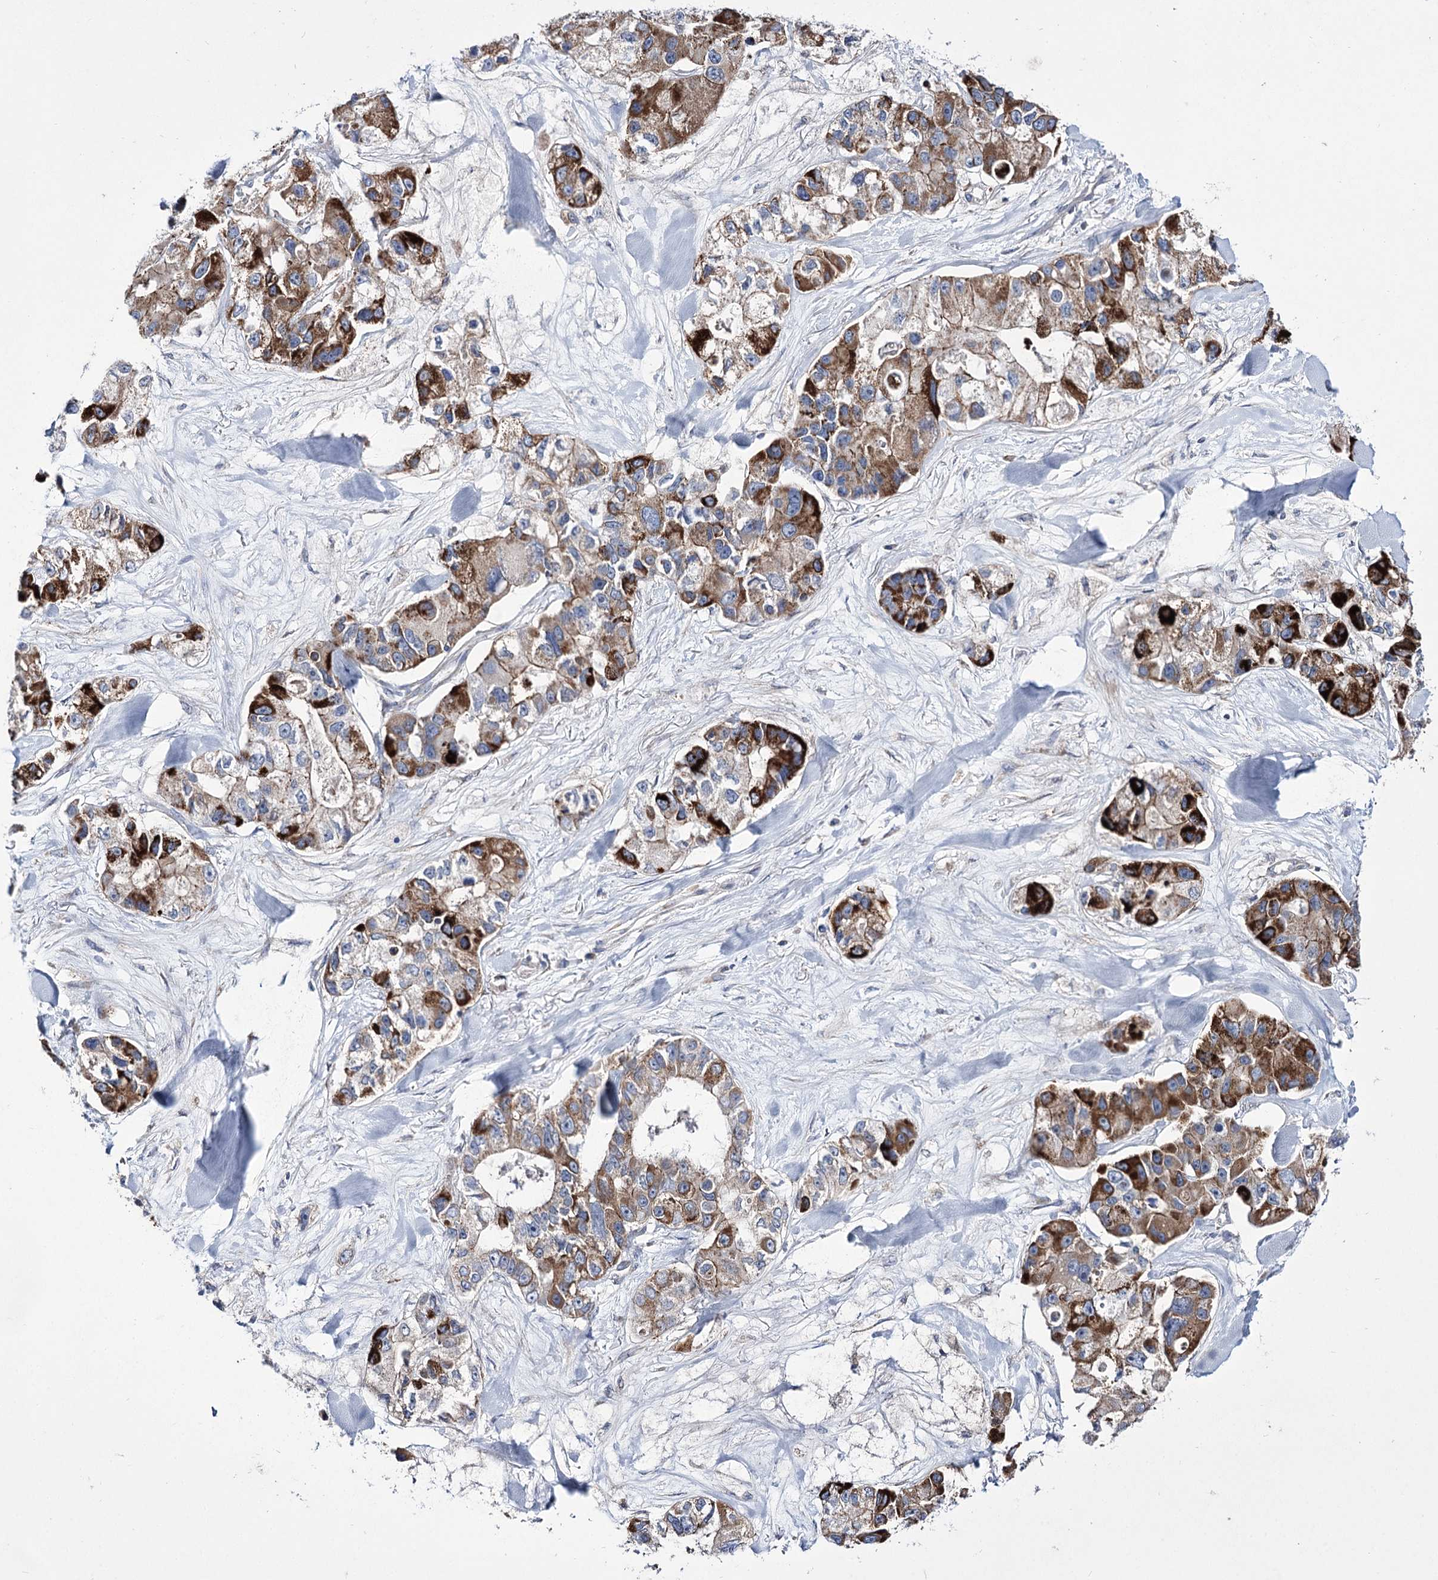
{"staining": {"intensity": "strong", "quantity": "25%-75%", "location": "cytoplasmic/membranous"}, "tissue": "lung cancer", "cell_type": "Tumor cells", "image_type": "cancer", "snomed": [{"axis": "morphology", "description": "Adenocarcinoma, NOS"}, {"axis": "topography", "description": "Lung"}], "caption": "Immunohistochemistry of human lung cancer (adenocarcinoma) demonstrates high levels of strong cytoplasmic/membranous positivity in approximately 25%-75% of tumor cells.", "gene": "OSBPL5", "patient": {"sex": "female", "age": 54}}